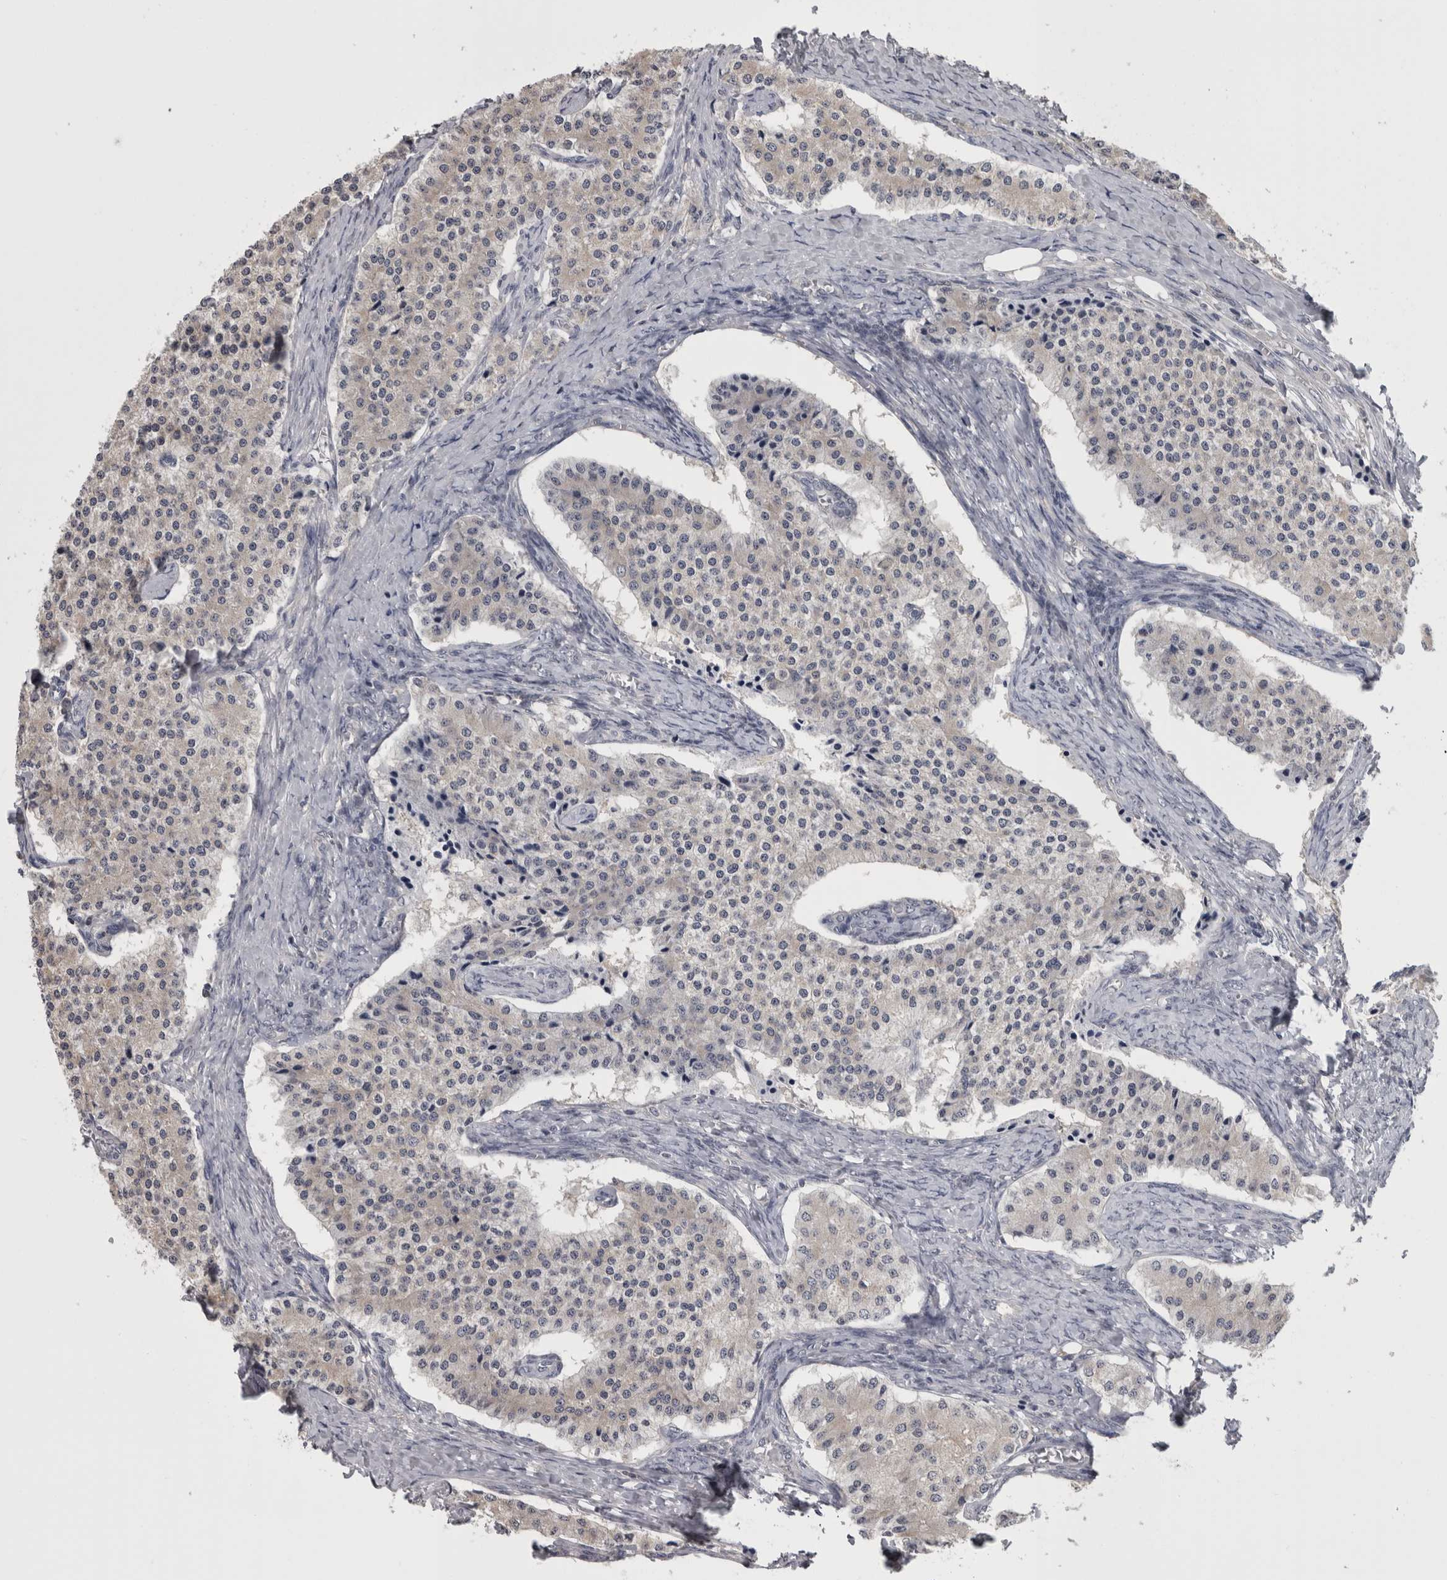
{"staining": {"intensity": "weak", "quantity": "25%-75%", "location": "cytoplasmic/membranous"}, "tissue": "carcinoid", "cell_type": "Tumor cells", "image_type": "cancer", "snomed": [{"axis": "morphology", "description": "Carcinoid, malignant, NOS"}, {"axis": "topography", "description": "Colon"}], "caption": "Carcinoid stained with DAB immunohistochemistry (IHC) exhibits low levels of weak cytoplasmic/membranous positivity in about 25%-75% of tumor cells.", "gene": "APRT", "patient": {"sex": "female", "age": 52}}